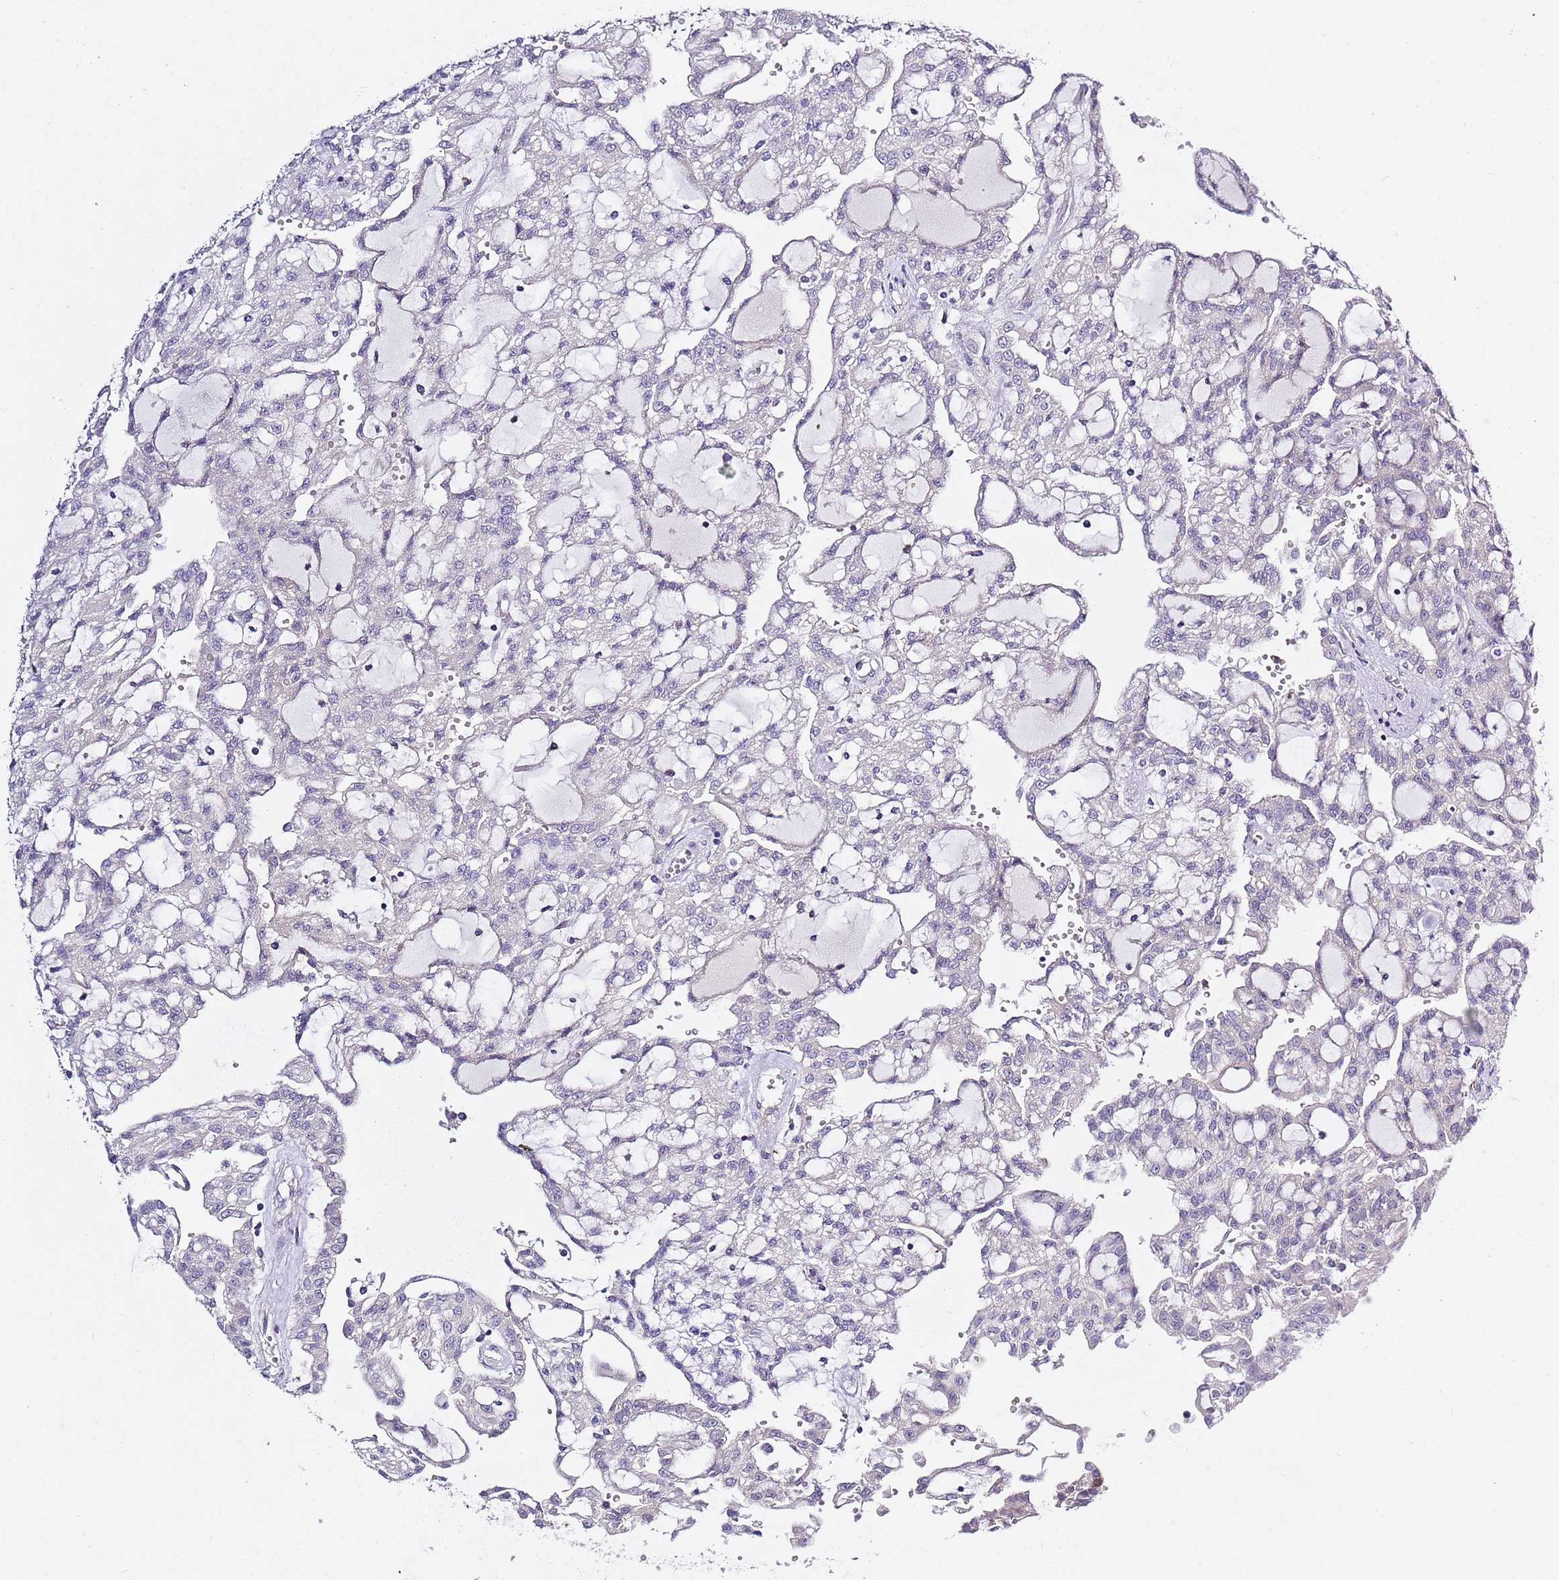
{"staining": {"intensity": "negative", "quantity": "none", "location": "none"}, "tissue": "renal cancer", "cell_type": "Tumor cells", "image_type": "cancer", "snomed": [{"axis": "morphology", "description": "Adenocarcinoma, NOS"}, {"axis": "topography", "description": "Kidney"}], "caption": "Immunohistochemical staining of human renal cancer reveals no significant staining in tumor cells. (DAB (3,3'-diaminobenzidine) immunohistochemistry (IHC), high magnification).", "gene": "RFK", "patient": {"sex": "male", "age": 63}}